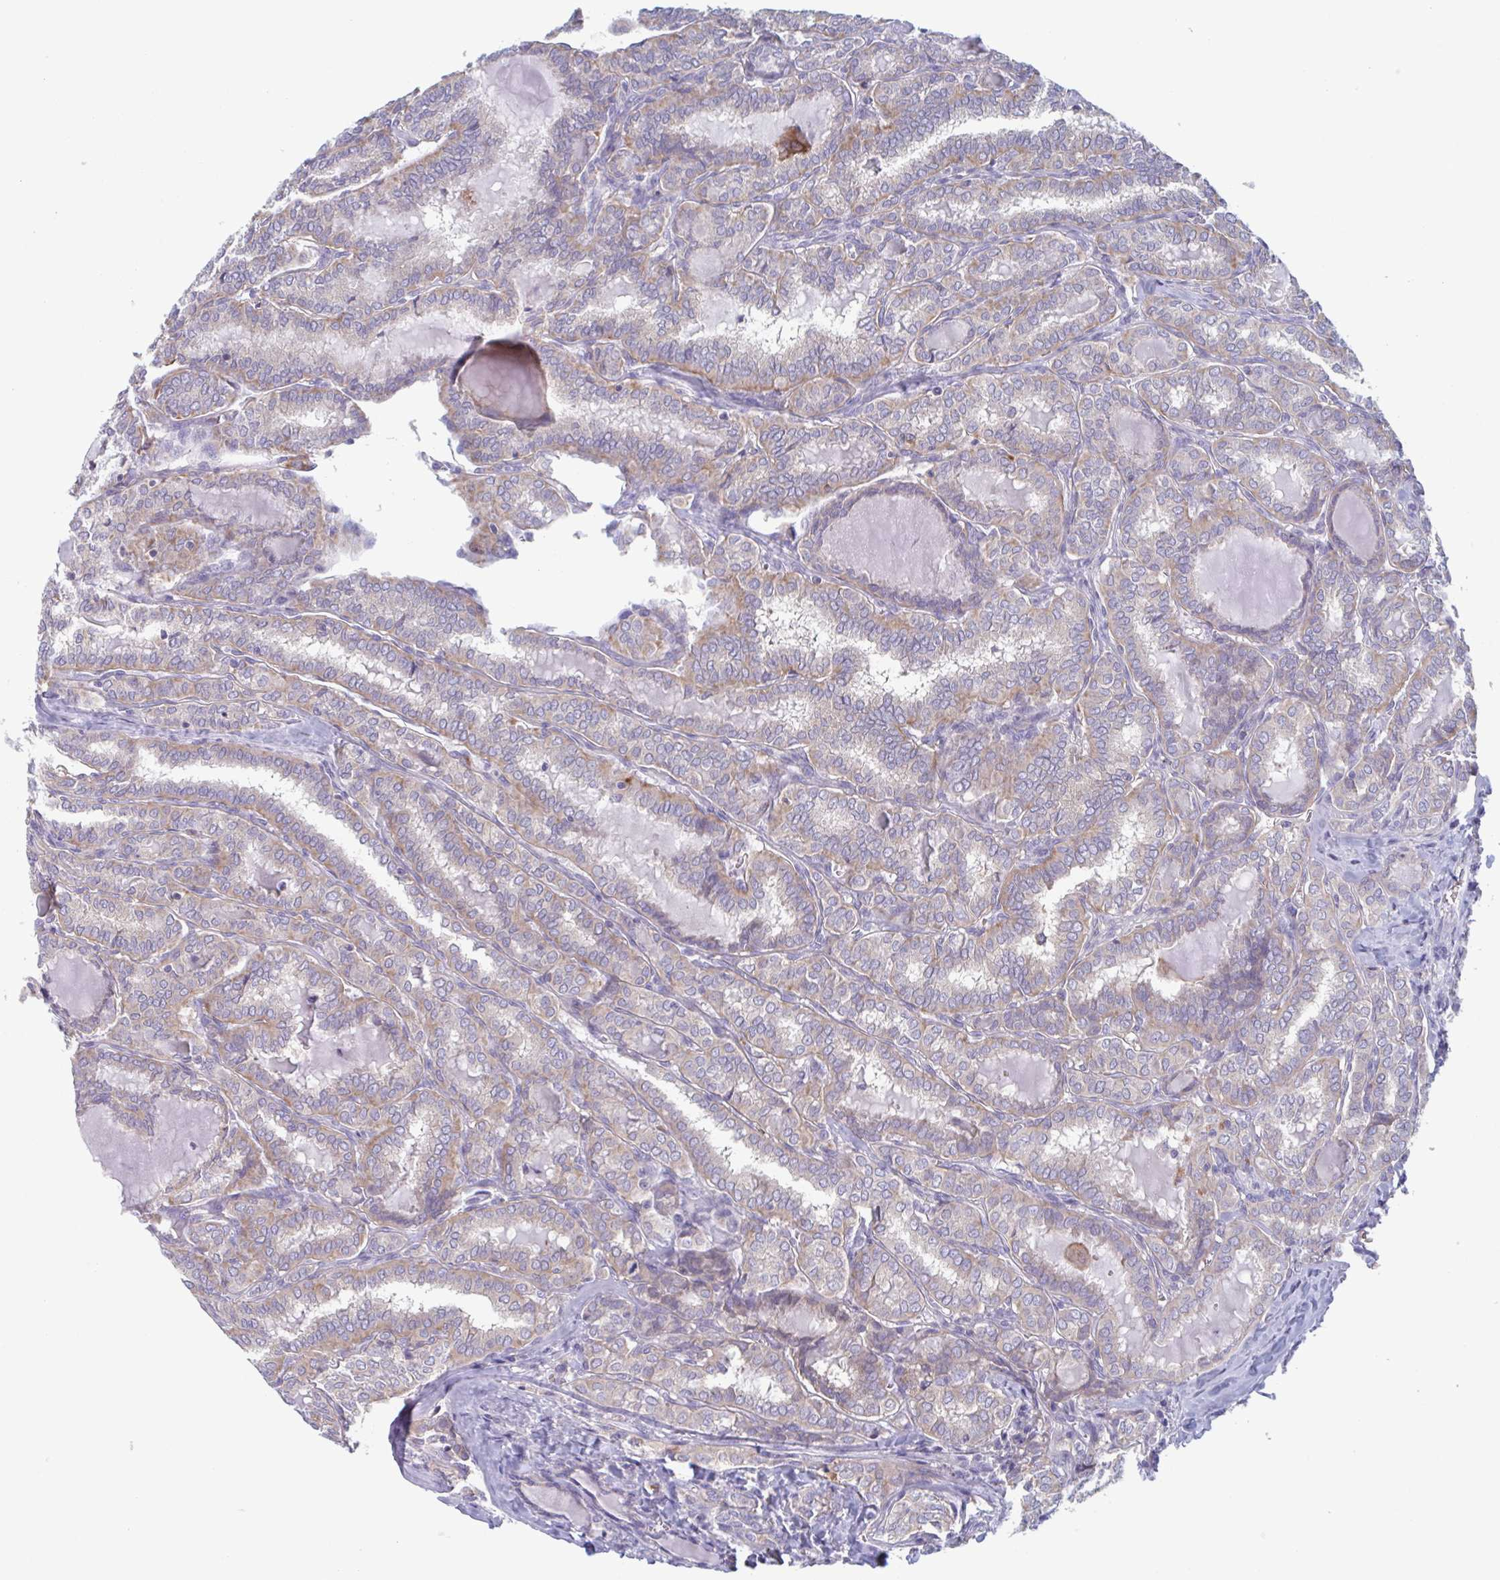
{"staining": {"intensity": "weak", "quantity": "25%-75%", "location": "cytoplasmic/membranous"}, "tissue": "thyroid cancer", "cell_type": "Tumor cells", "image_type": "cancer", "snomed": [{"axis": "morphology", "description": "Papillary adenocarcinoma, NOS"}, {"axis": "topography", "description": "Thyroid gland"}], "caption": "Weak cytoplasmic/membranous expression for a protein is seen in approximately 25%-75% of tumor cells of thyroid cancer using IHC.", "gene": "NIPSNAP1", "patient": {"sex": "female", "age": 30}}